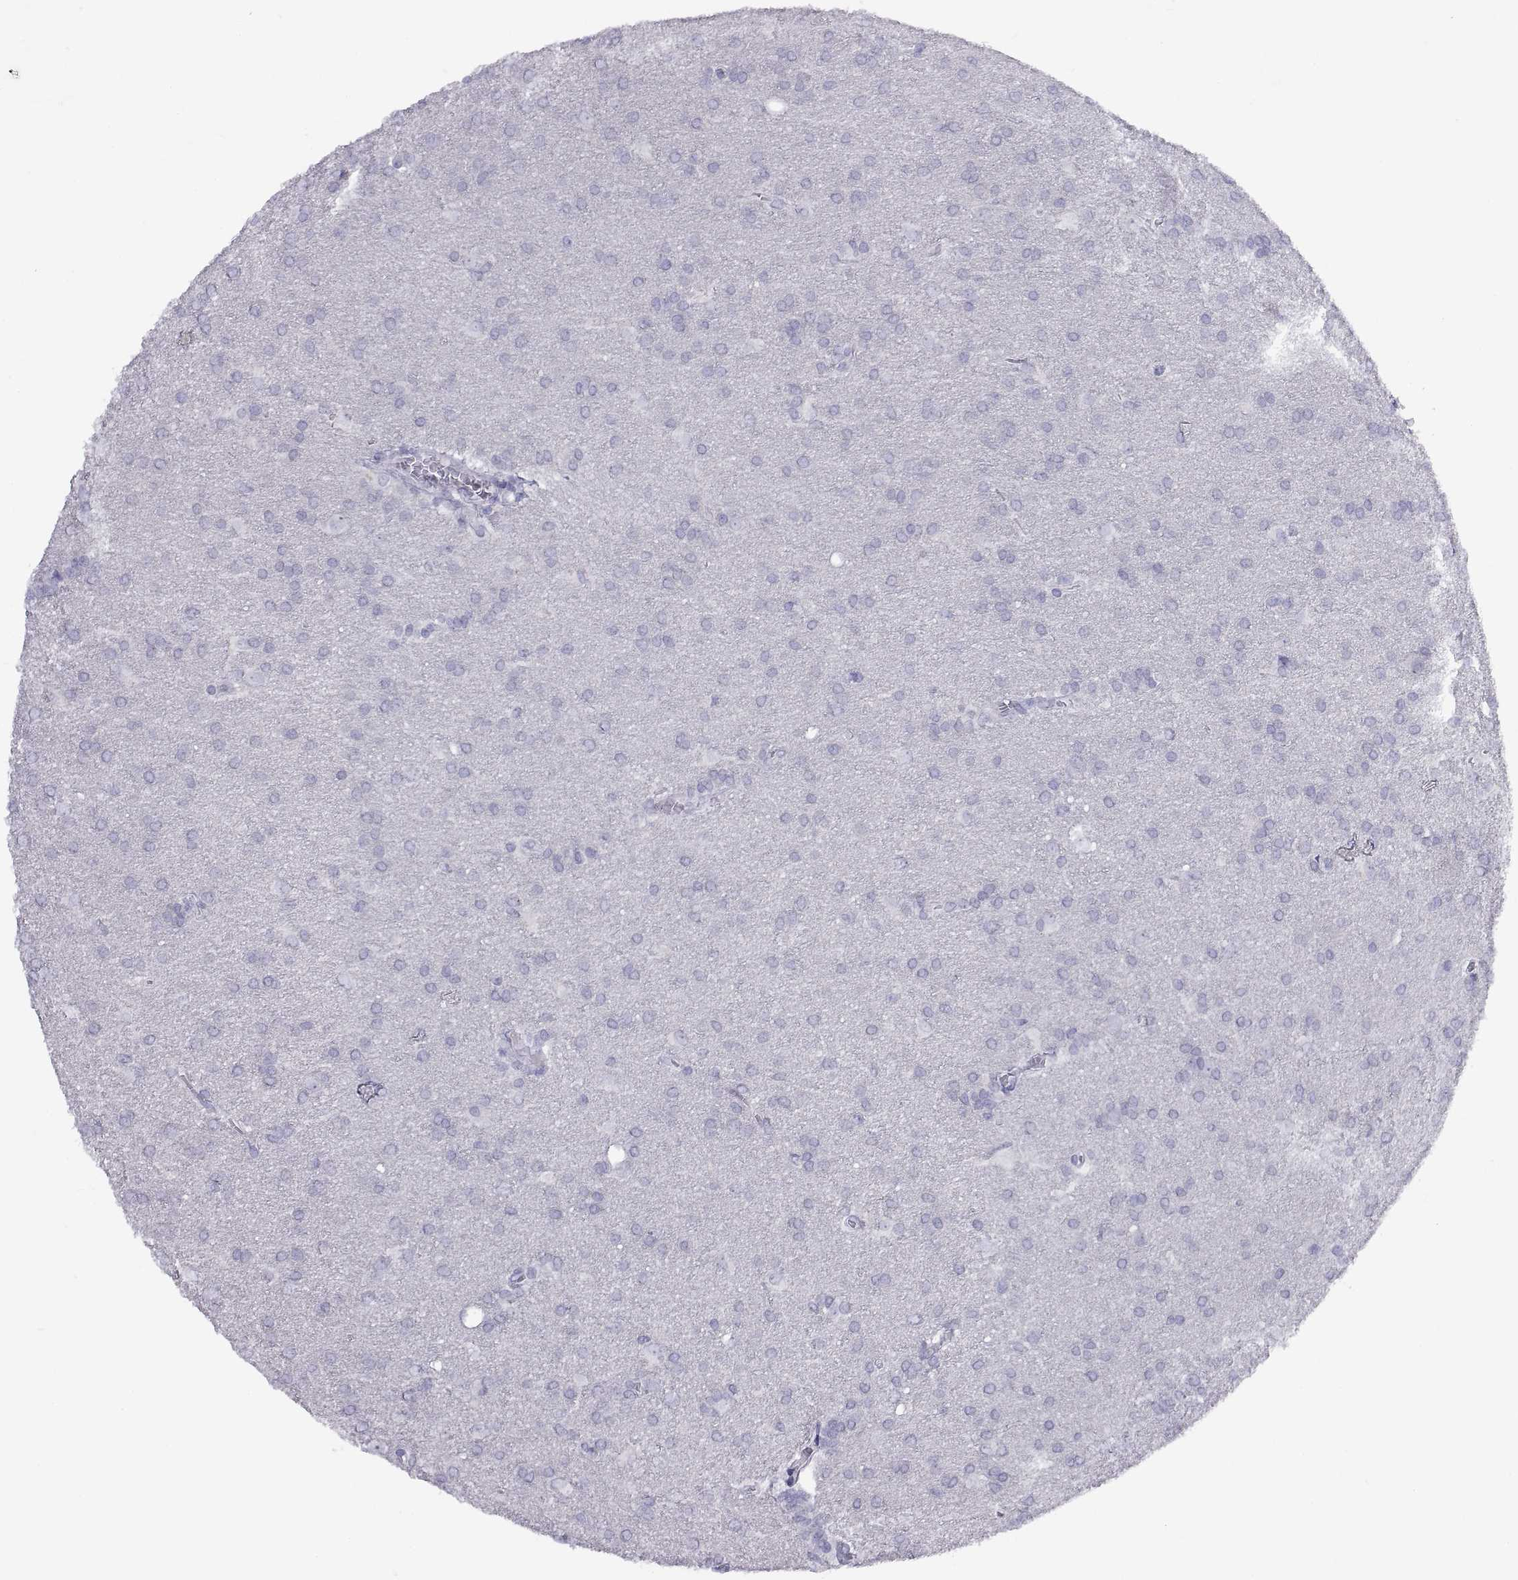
{"staining": {"intensity": "negative", "quantity": "none", "location": "none"}, "tissue": "glioma", "cell_type": "Tumor cells", "image_type": "cancer", "snomed": [{"axis": "morphology", "description": "Glioma, malignant, Low grade"}, {"axis": "topography", "description": "Brain"}], "caption": "Immunohistochemistry of malignant glioma (low-grade) shows no staining in tumor cells.", "gene": "VSX2", "patient": {"sex": "female", "age": 32}}